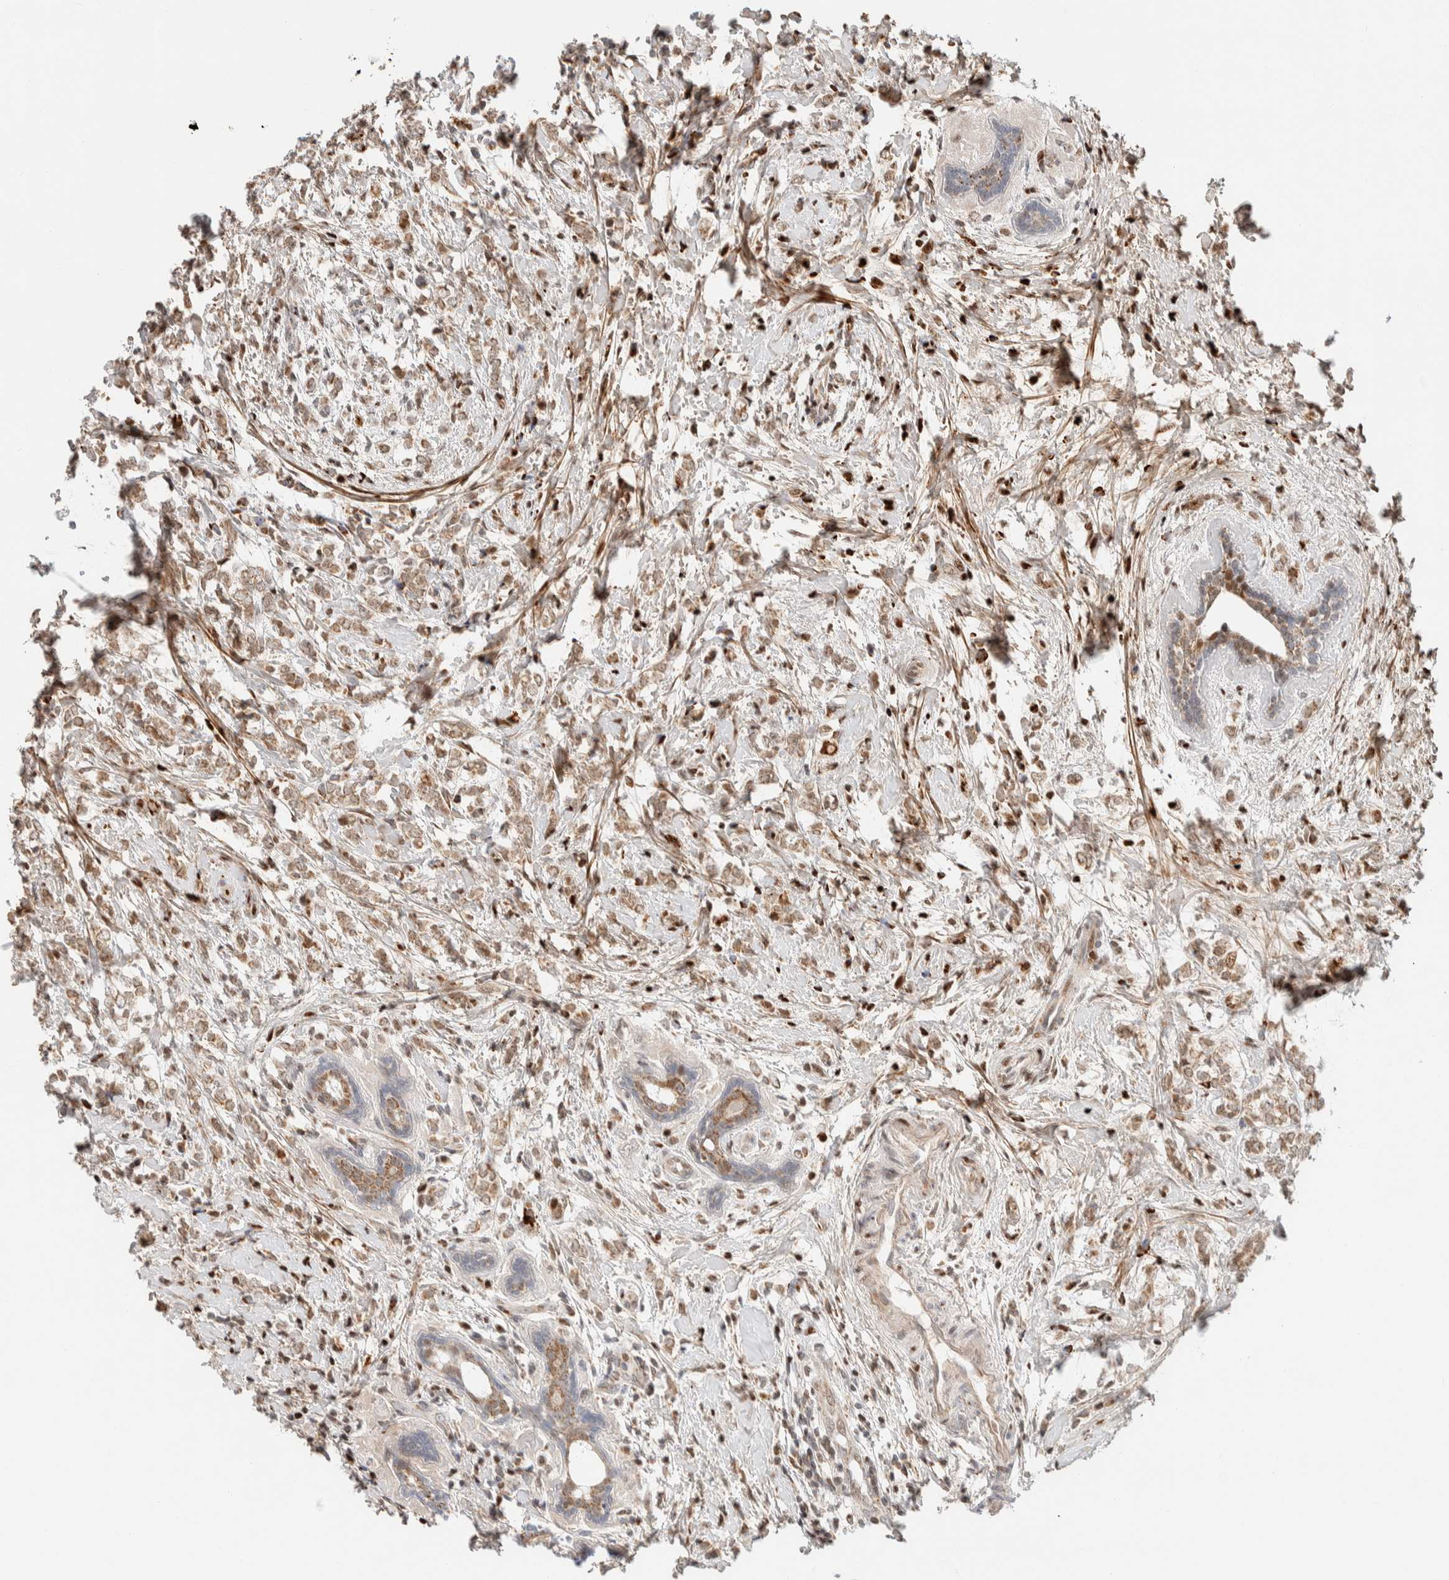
{"staining": {"intensity": "weak", "quantity": ">75%", "location": "cytoplasmic/membranous,nuclear"}, "tissue": "breast cancer", "cell_type": "Tumor cells", "image_type": "cancer", "snomed": [{"axis": "morphology", "description": "Normal tissue, NOS"}, {"axis": "morphology", "description": "Lobular carcinoma"}, {"axis": "topography", "description": "Breast"}], "caption": "Immunohistochemical staining of human breast cancer demonstrates low levels of weak cytoplasmic/membranous and nuclear positivity in about >75% of tumor cells. (Brightfield microscopy of DAB IHC at high magnification).", "gene": "TSPAN32", "patient": {"sex": "female", "age": 47}}